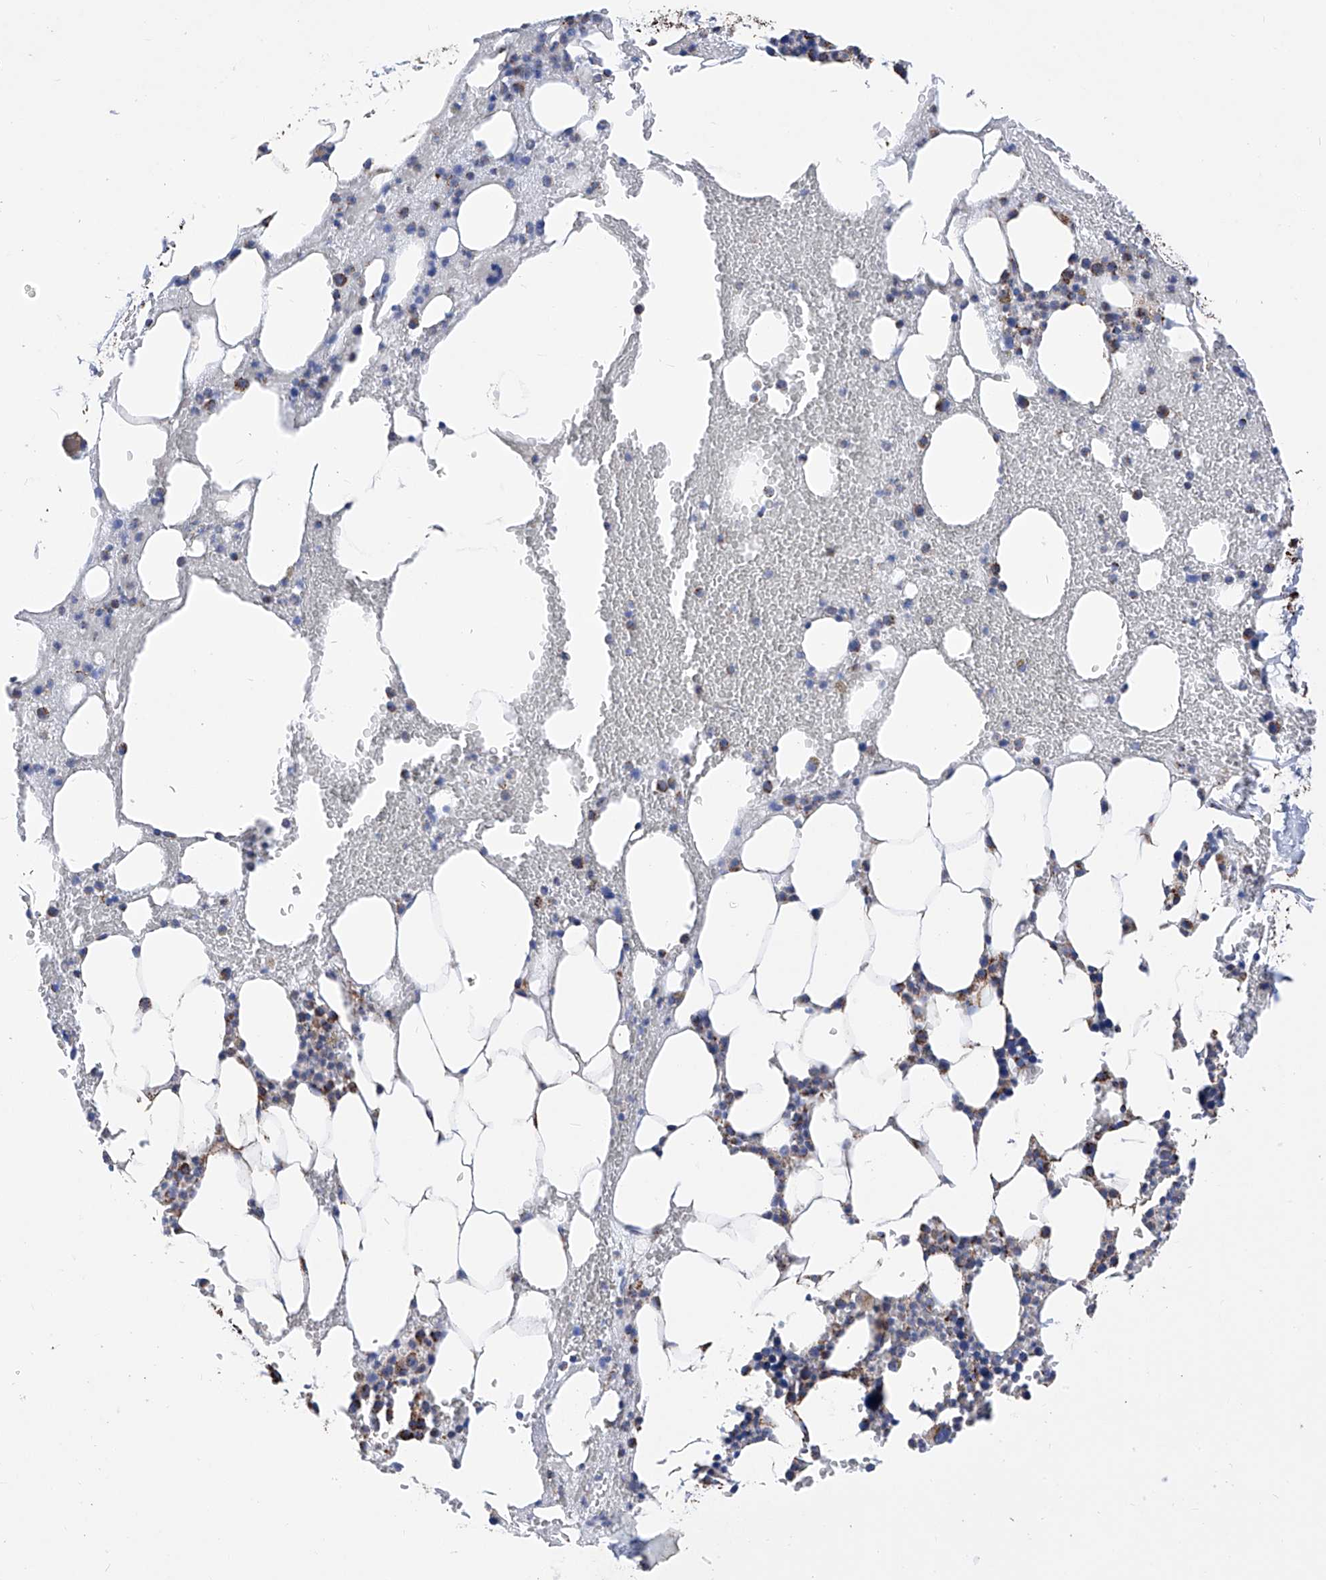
{"staining": {"intensity": "strong", "quantity": "25%-75%", "location": "cytoplasmic/membranous"}, "tissue": "bone marrow", "cell_type": "Hematopoietic cells", "image_type": "normal", "snomed": [{"axis": "morphology", "description": "Normal tissue, NOS"}, {"axis": "morphology", "description": "Inflammation, NOS"}, {"axis": "topography", "description": "Bone marrow"}], "caption": "Protein staining of unremarkable bone marrow exhibits strong cytoplasmic/membranous expression in about 25%-75% of hematopoietic cells.", "gene": "ATP5PF", "patient": {"sex": "female", "age": 78}}